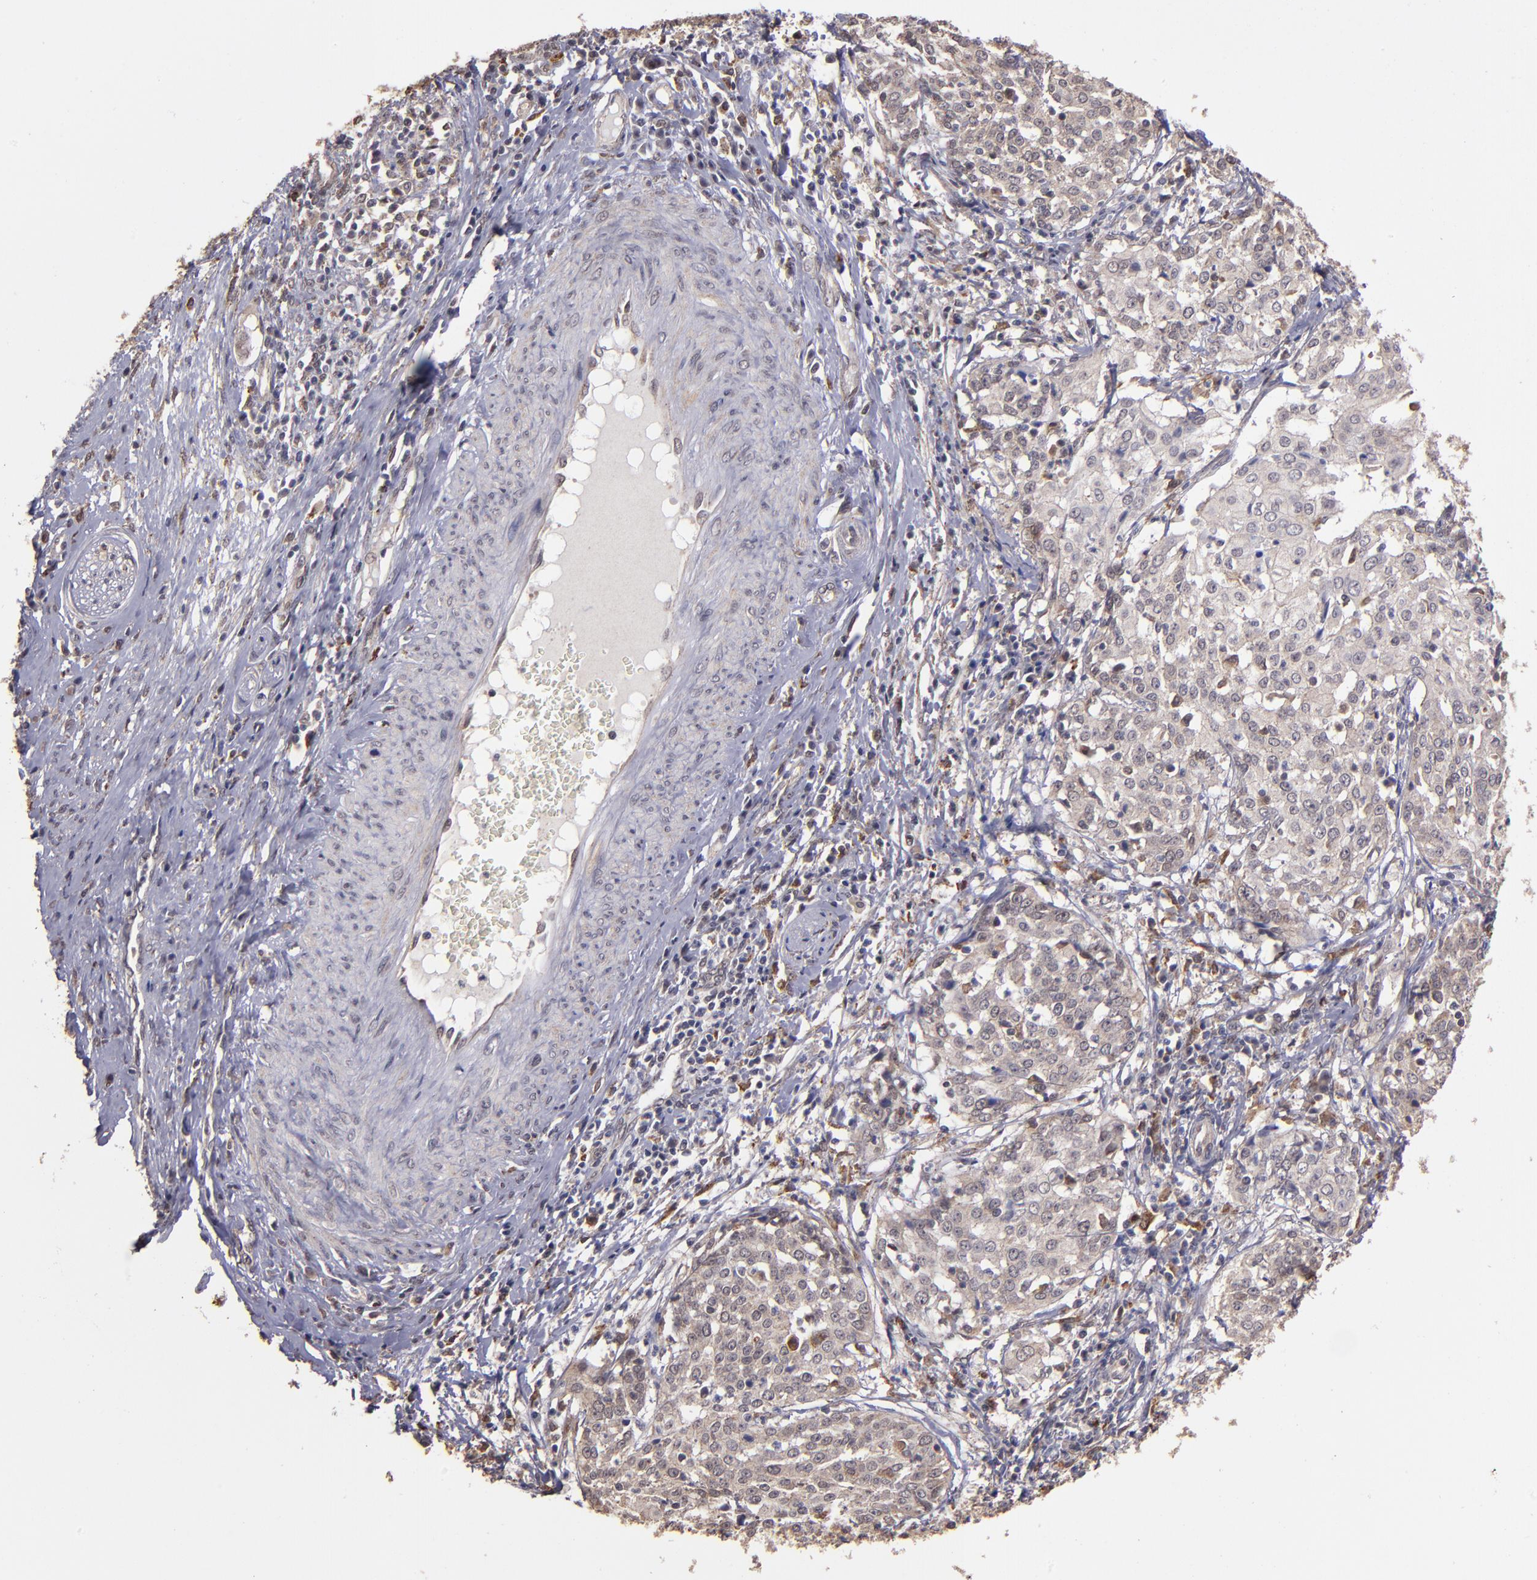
{"staining": {"intensity": "weak", "quantity": "25%-75%", "location": "cytoplasmic/membranous"}, "tissue": "cervical cancer", "cell_type": "Tumor cells", "image_type": "cancer", "snomed": [{"axis": "morphology", "description": "Squamous cell carcinoma, NOS"}, {"axis": "topography", "description": "Cervix"}], "caption": "Immunohistochemical staining of human squamous cell carcinoma (cervical) demonstrates weak cytoplasmic/membranous protein expression in about 25%-75% of tumor cells. (DAB (3,3'-diaminobenzidine) IHC with brightfield microscopy, high magnification).", "gene": "SIPA1L1", "patient": {"sex": "female", "age": 39}}